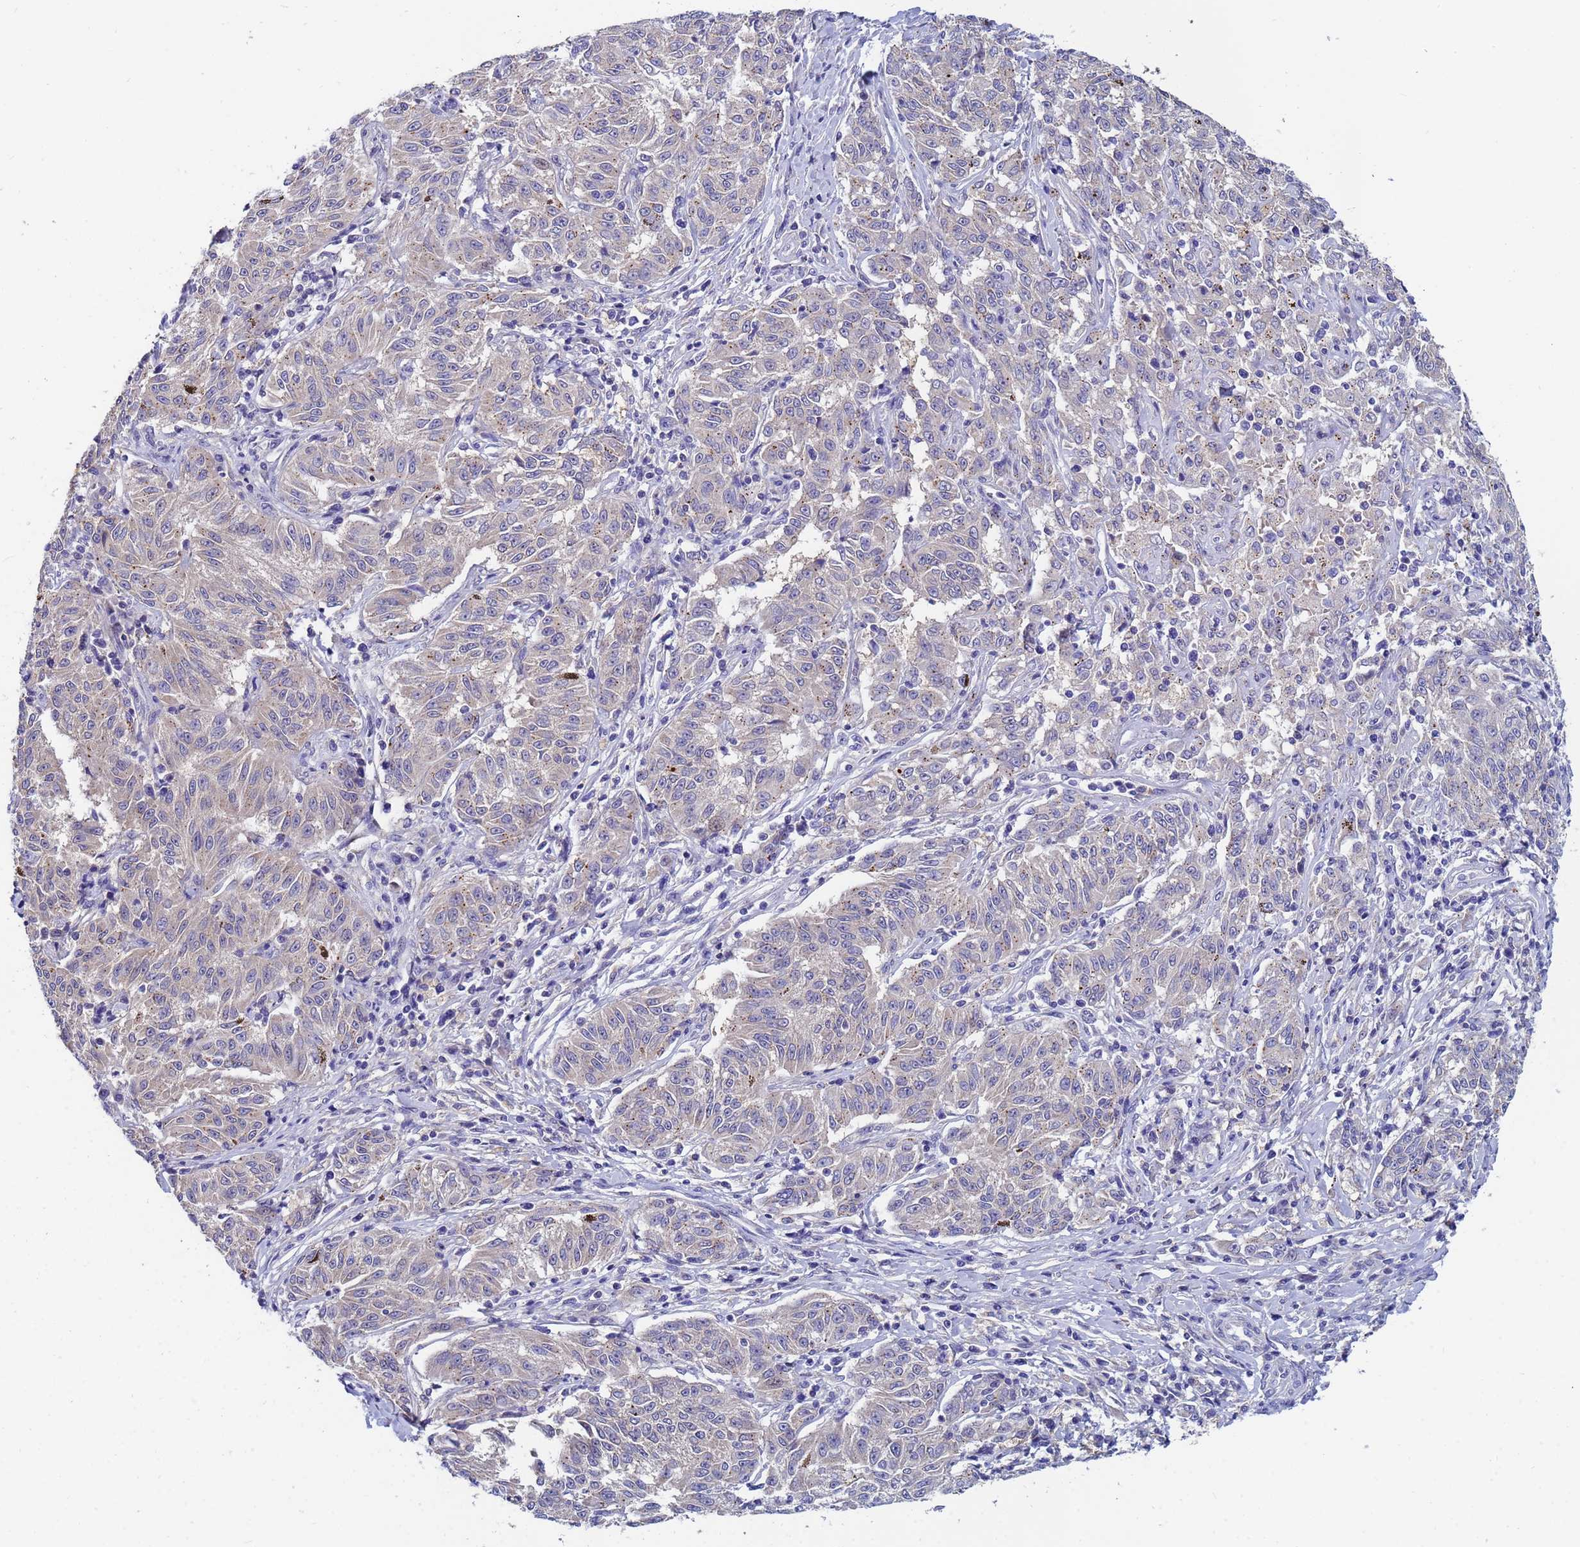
{"staining": {"intensity": "weak", "quantity": "<25%", "location": "cytoplasmic/membranous"}, "tissue": "melanoma", "cell_type": "Tumor cells", "image_type": "cancer", "snomed": [{"axis": "morphology", "description": "Malignant melanoma, NOS"}, {"axis": "topography", "description": "Skin"}], "caption": "This is an immunohistochemistry histopathology image of human malignant melanoma. There is no positivity in tumor cells.", "gene": "TTLL11", "patient": {"sex": "female", "age": 72}}